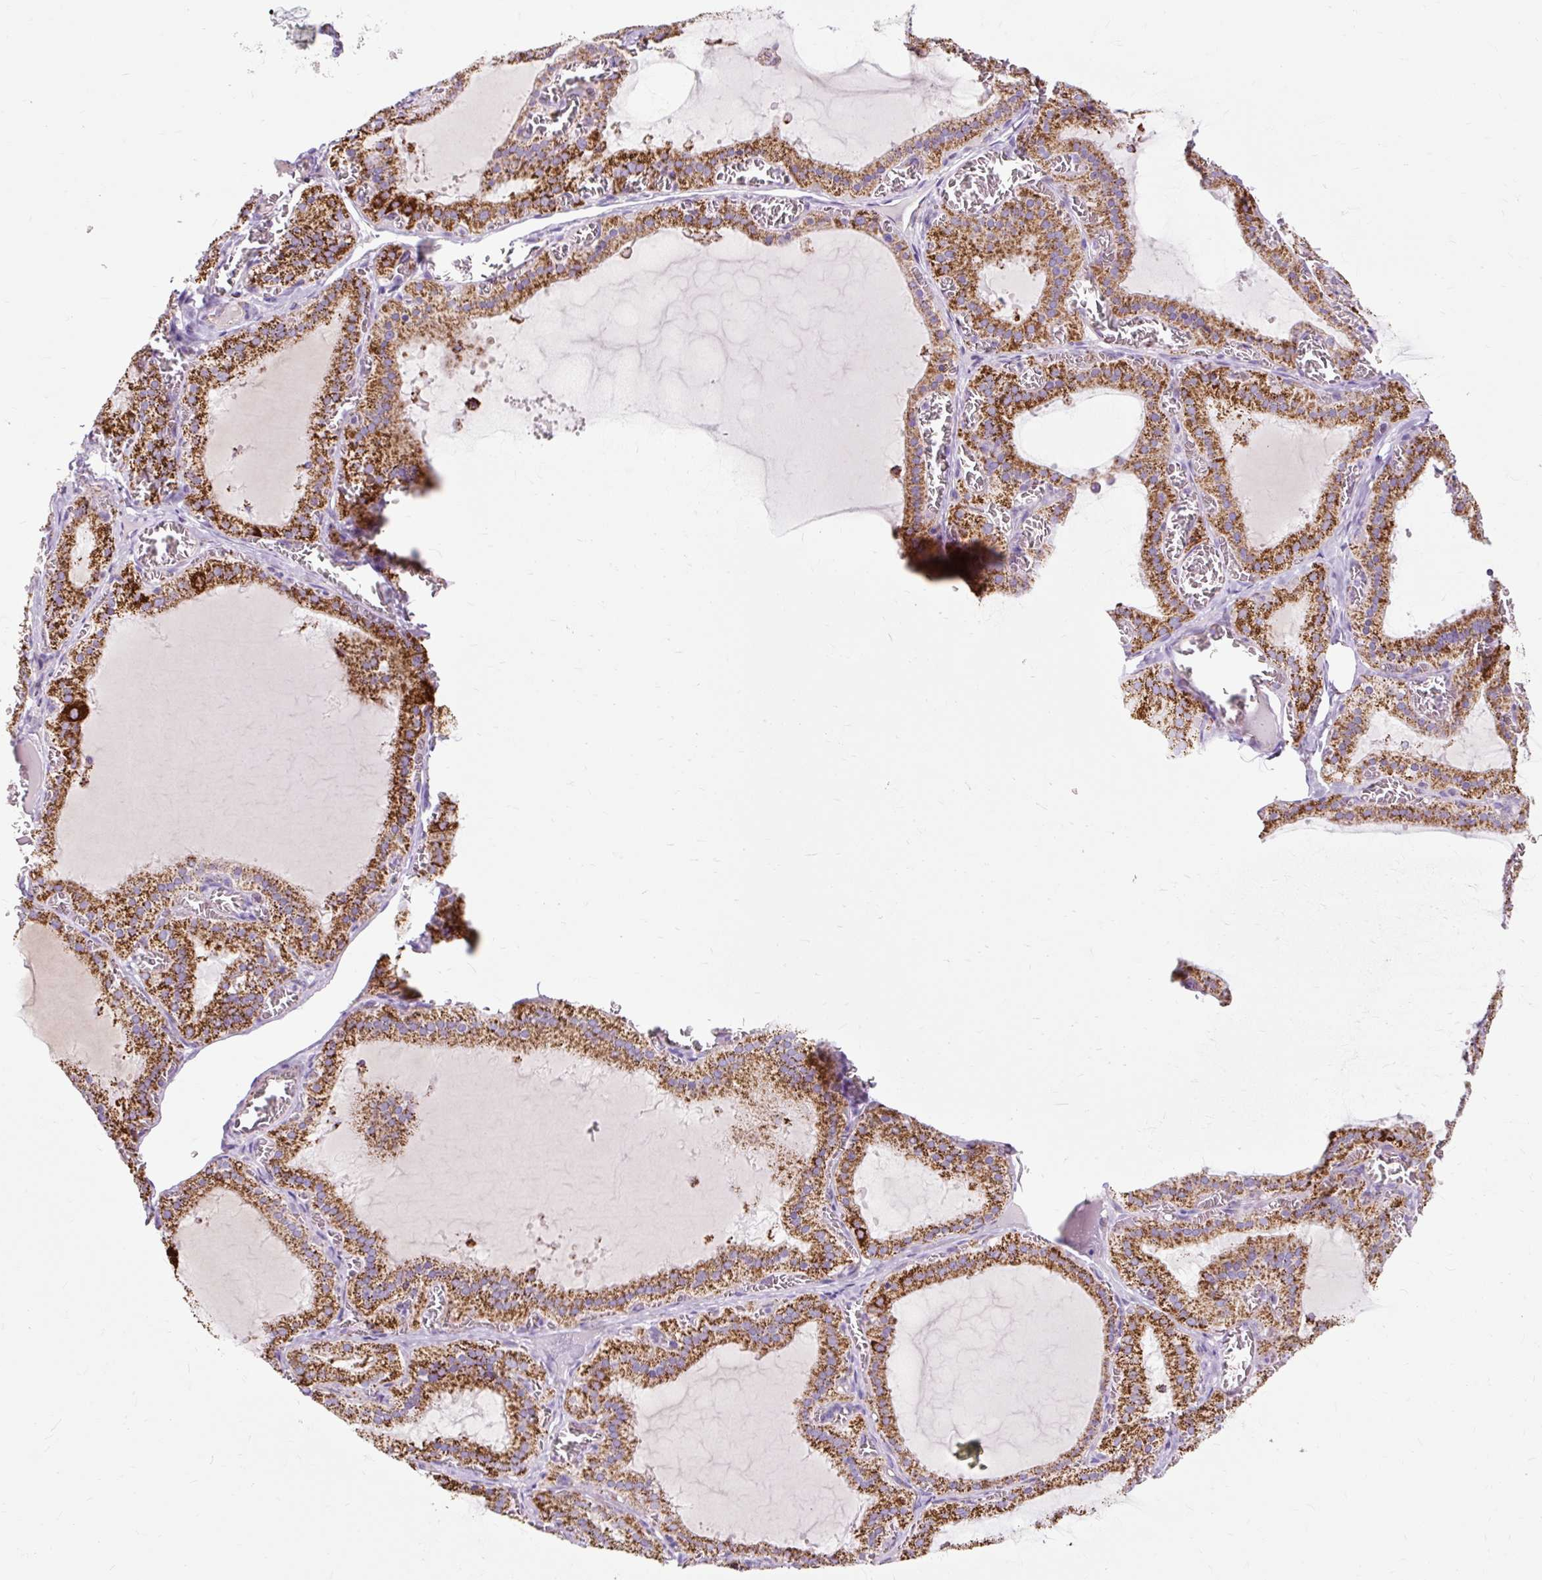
{"staining": {"intensity": "strong", "quantity": ">75%", "location": "cytoplasmic/membranous"}, "tissue": "thyroid gland", "cell_type": "Glandular cells", "image_type": "normal", "snomed": [{"axis": "morphology", "description": "Normal tissue, NOS"}, {"axis": "topography", "description": "Thyroid gland"}], "caption": "Immunohistochemical staining of normal human thyroid gland displays high levels of strong cytoplasmic/membranous expression in about >75% of glandular cells. (Stains: DAB (3,3'-diaminobenzidine) in brown, nuclei in blue, Microscopy: brightfield microscopy at high magnification).", "gene": "DLAT", "patient": {"sex": "female", "age": 30}}